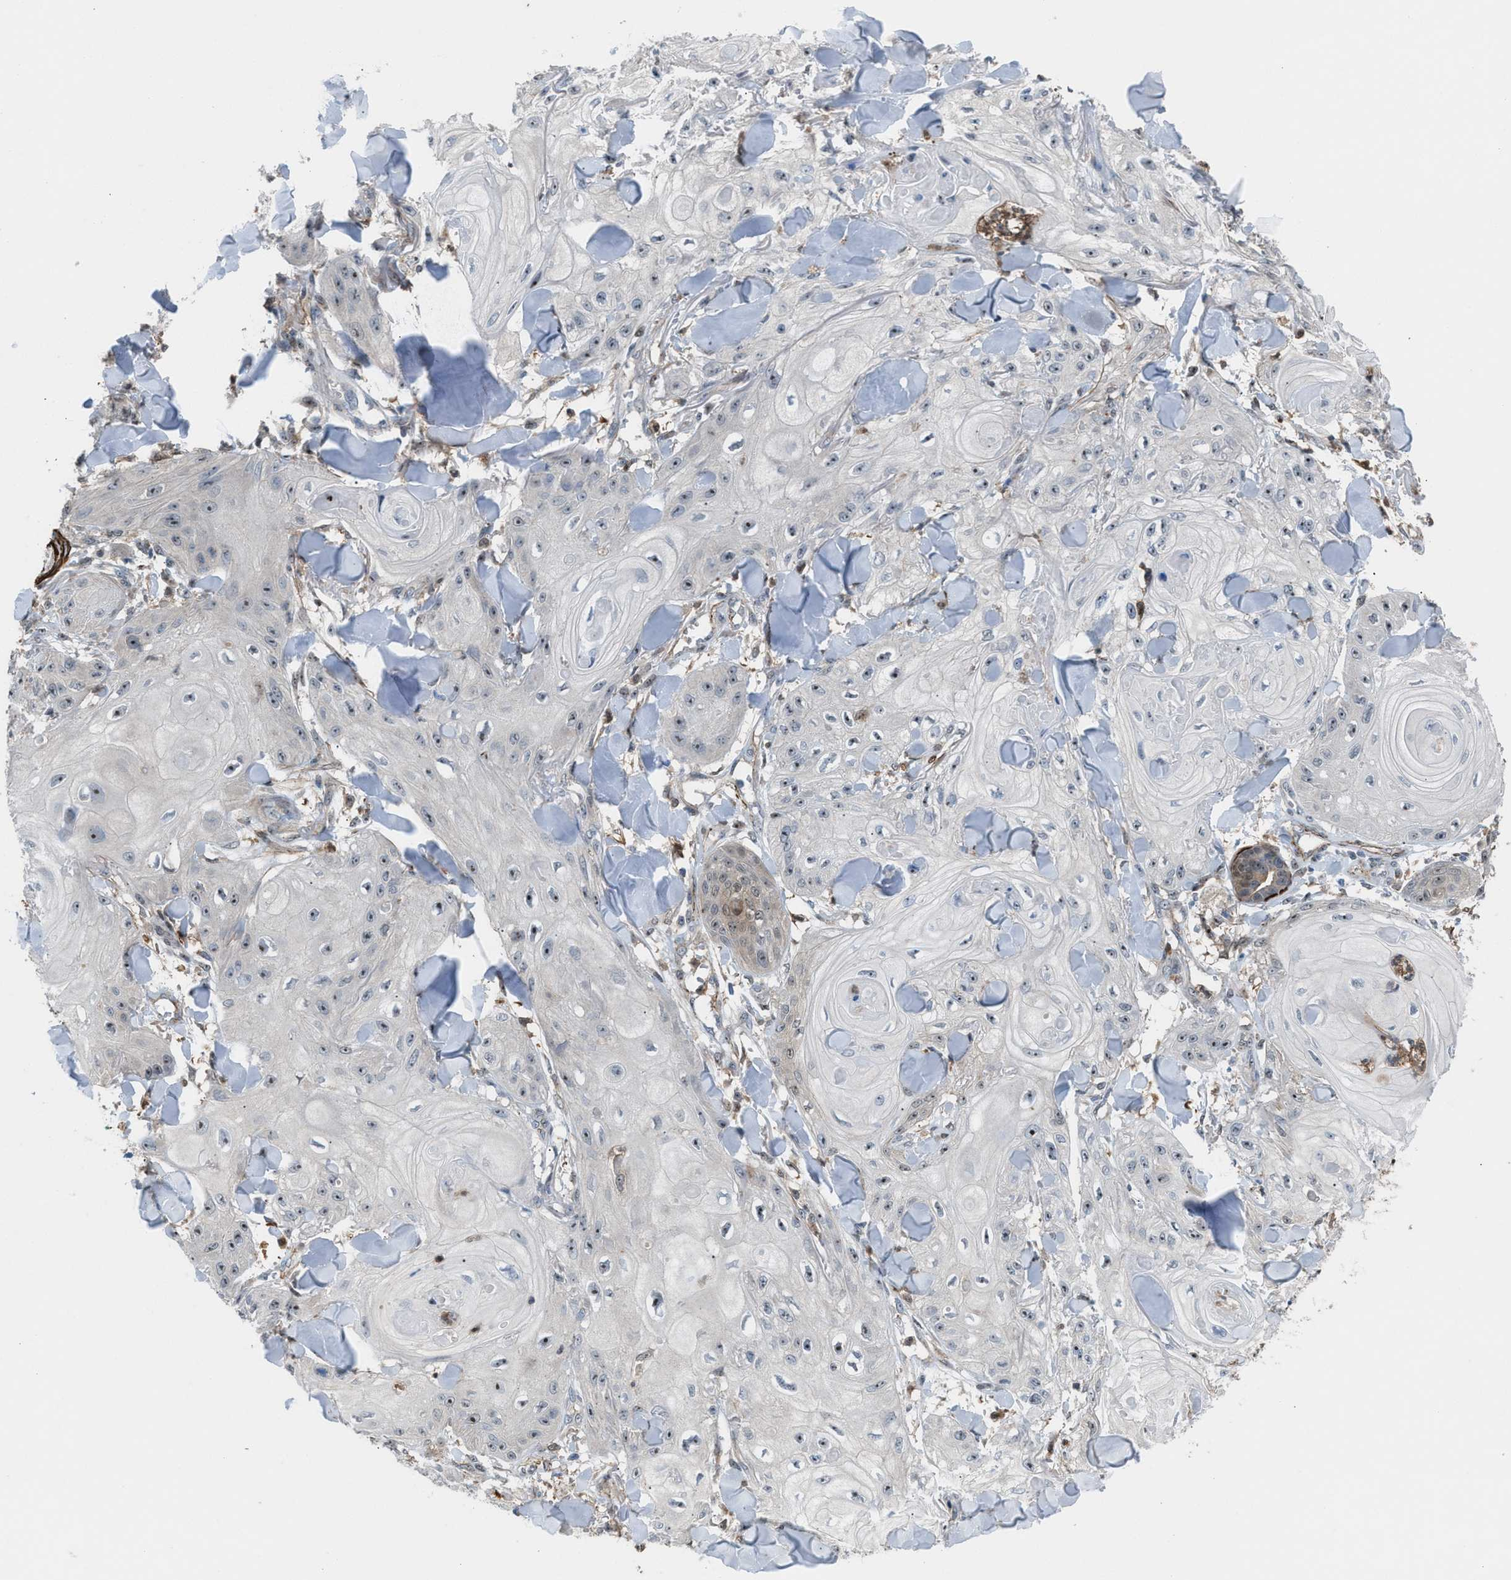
{"staining": {"intensity": "moderate", "quantity": "<25%", "location": "nuclear"}, "tissue": "skin cancer", "cell_type": "Tumor cells", "image_type": "cancer", "snomed": [{"axis": "morphology", "description": "Squamous cell carcinoma, NOS"}, {"axis": "topography", "description": "Skin"}], "caption": "IHC (DAB) staining of skin cancer exhibits moderate nuclear protein staining in approximately <25% of tumor cells.", "gene": "NQO2", "patient": {"sex": "male", "age": 74}}